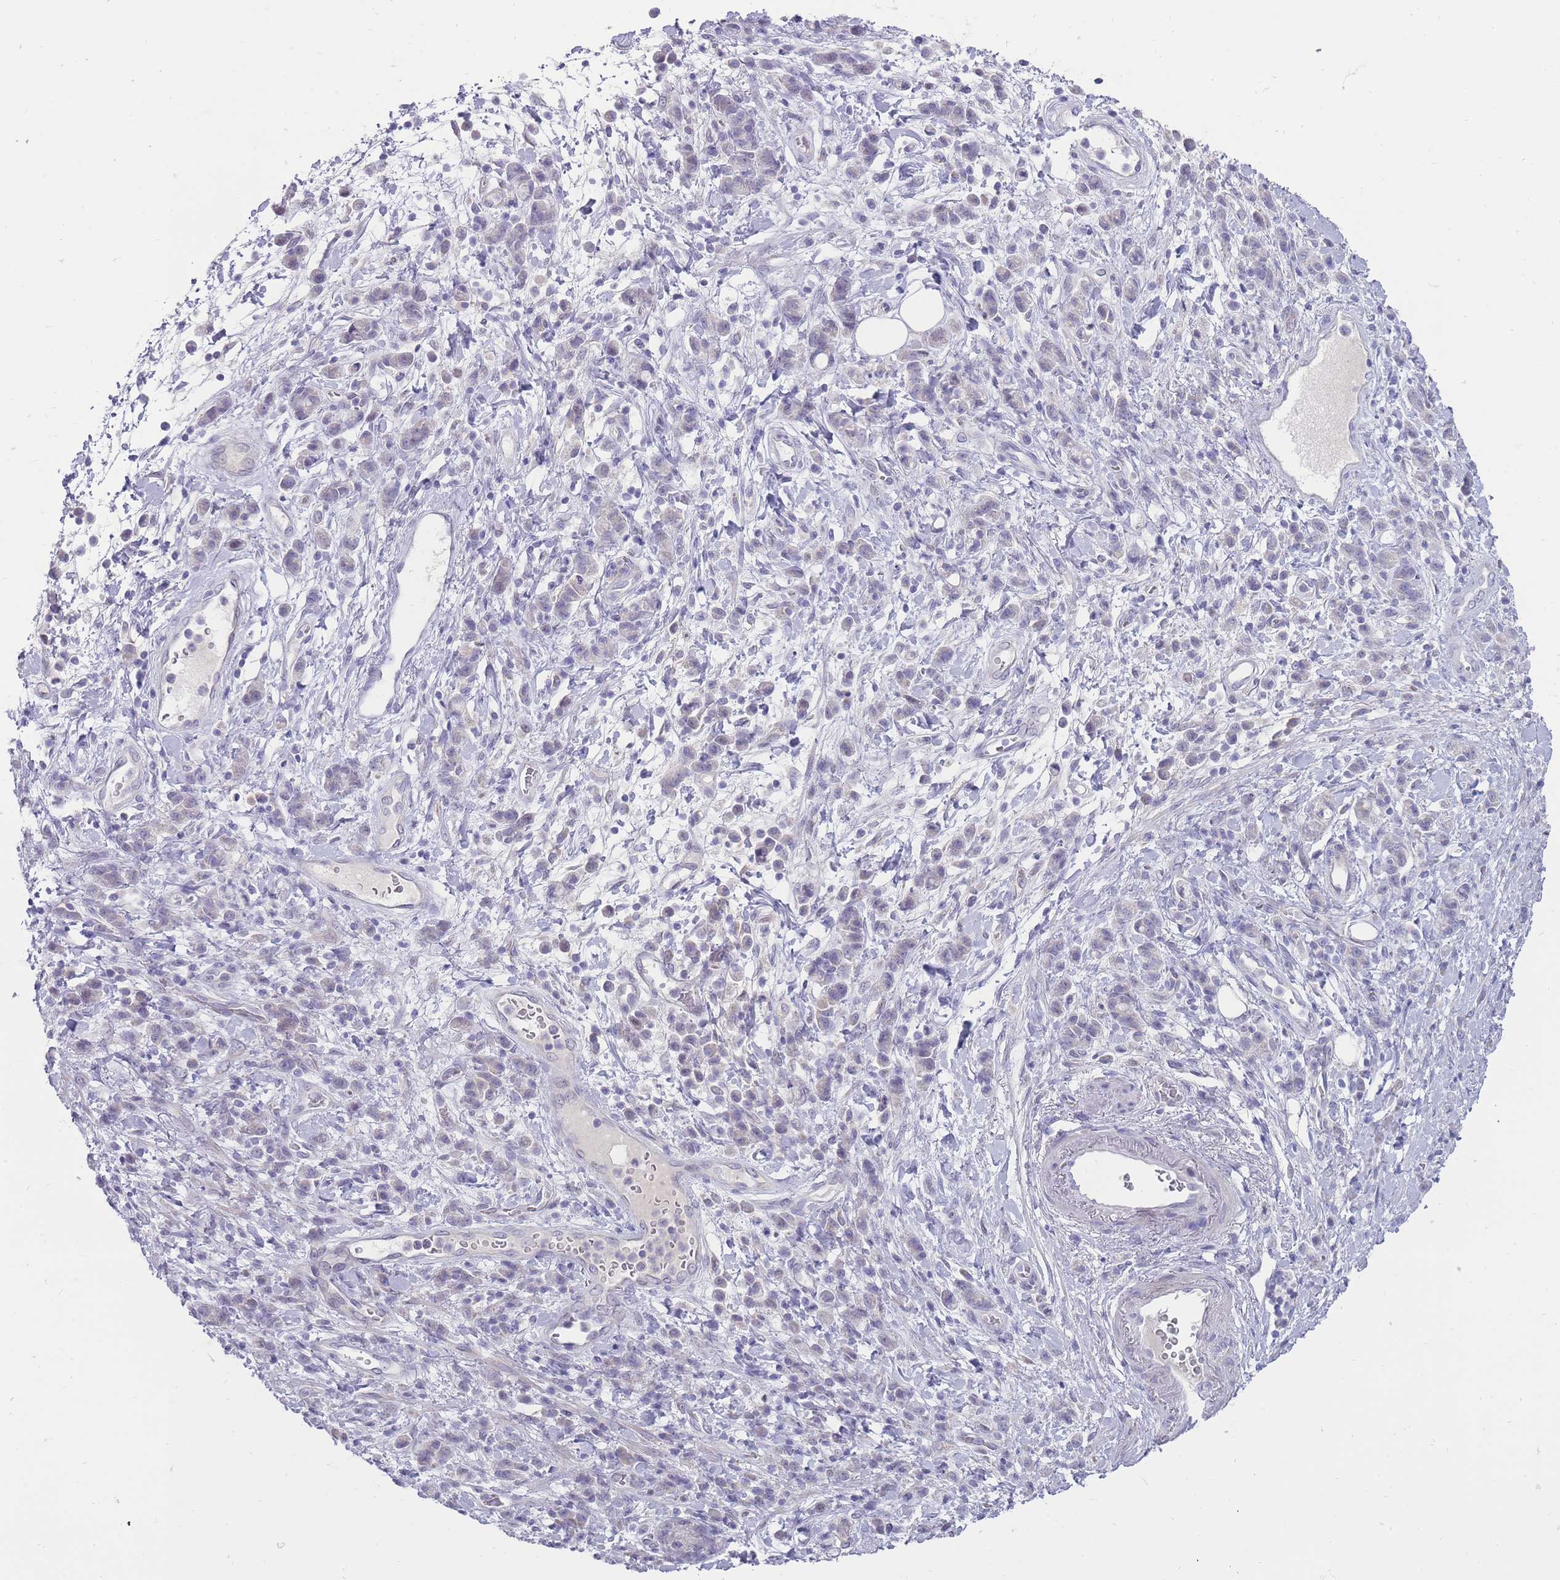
{"staining": {"intensity": "negative", "quantity": "none", "location": "none"}, "tissue": "stomach cancer", "cell_type": "Tumor cells", "image_type": "cancer", "snomed": [{"axis": "morphology", "description": "Adenocarcinoma, NOS"}, {"axis": "topography", "description": "Stomach"}], "caption": "Micrograph shows no protein staining in tumor cells of stomach adenocarcinoma tissue.", "gene": "ERICH4", "patient": {"sex": "male", "age": 77}}